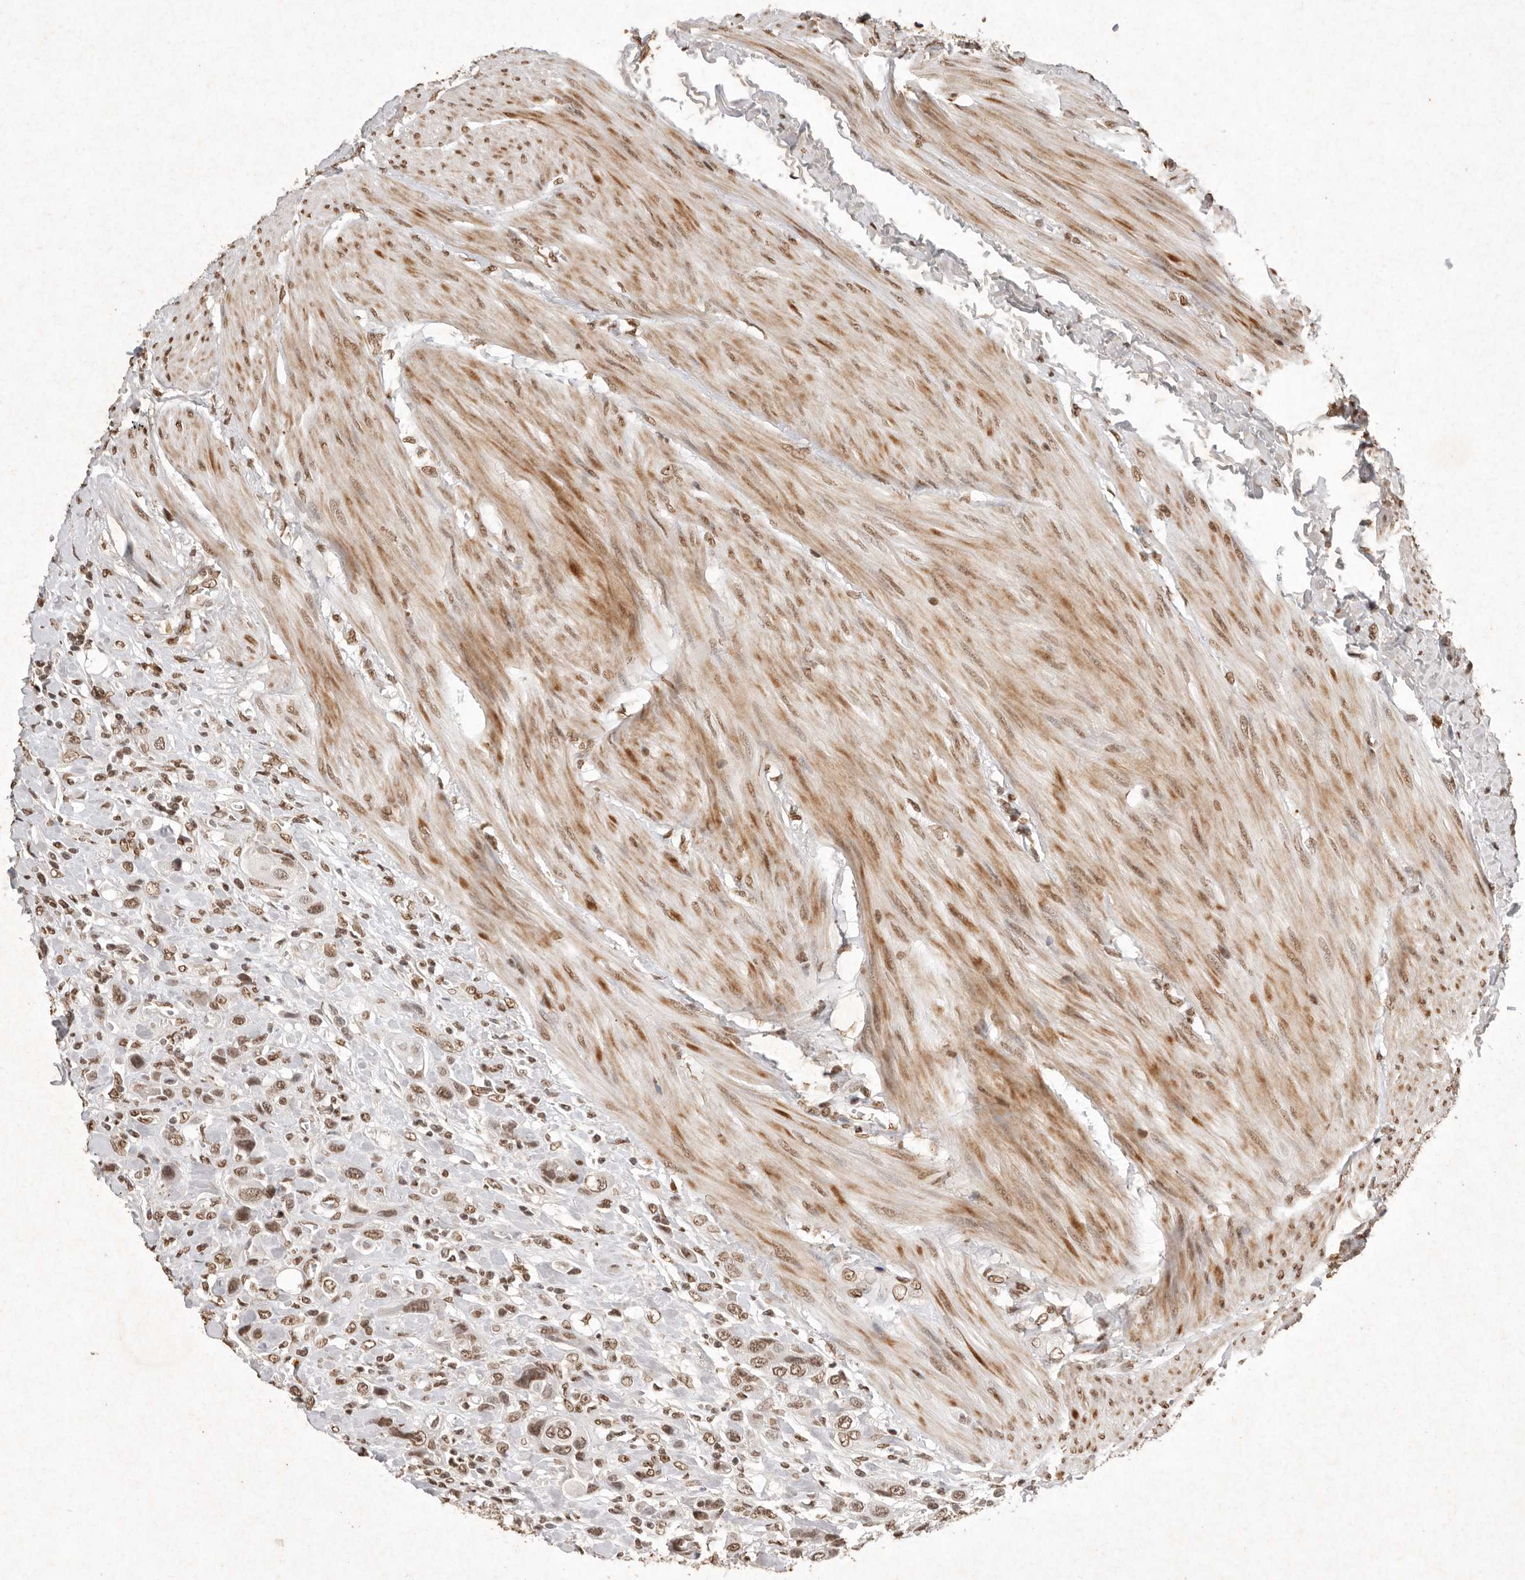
{"staining": {"intensity": "moderate", "quantity": ">75%", "location": "nuclear"}, "tissue": "urothelial cancer", "cell_type": "Tumor cells", "image_type": "cancer", "snomed": [{"axis": "morphology", "description": "Urothelial carcinoma, High grade"}, {"axis": "topography", "description": "Urinary bladder"}], "caption": "High-grade urothelial carcinoma stained with immunohistochemistry demonstrates moderate nuclear expression in about >75% of tumor cells.", "gene": "NKX3-2", "patient": {"sex": "male", "age": 50}}